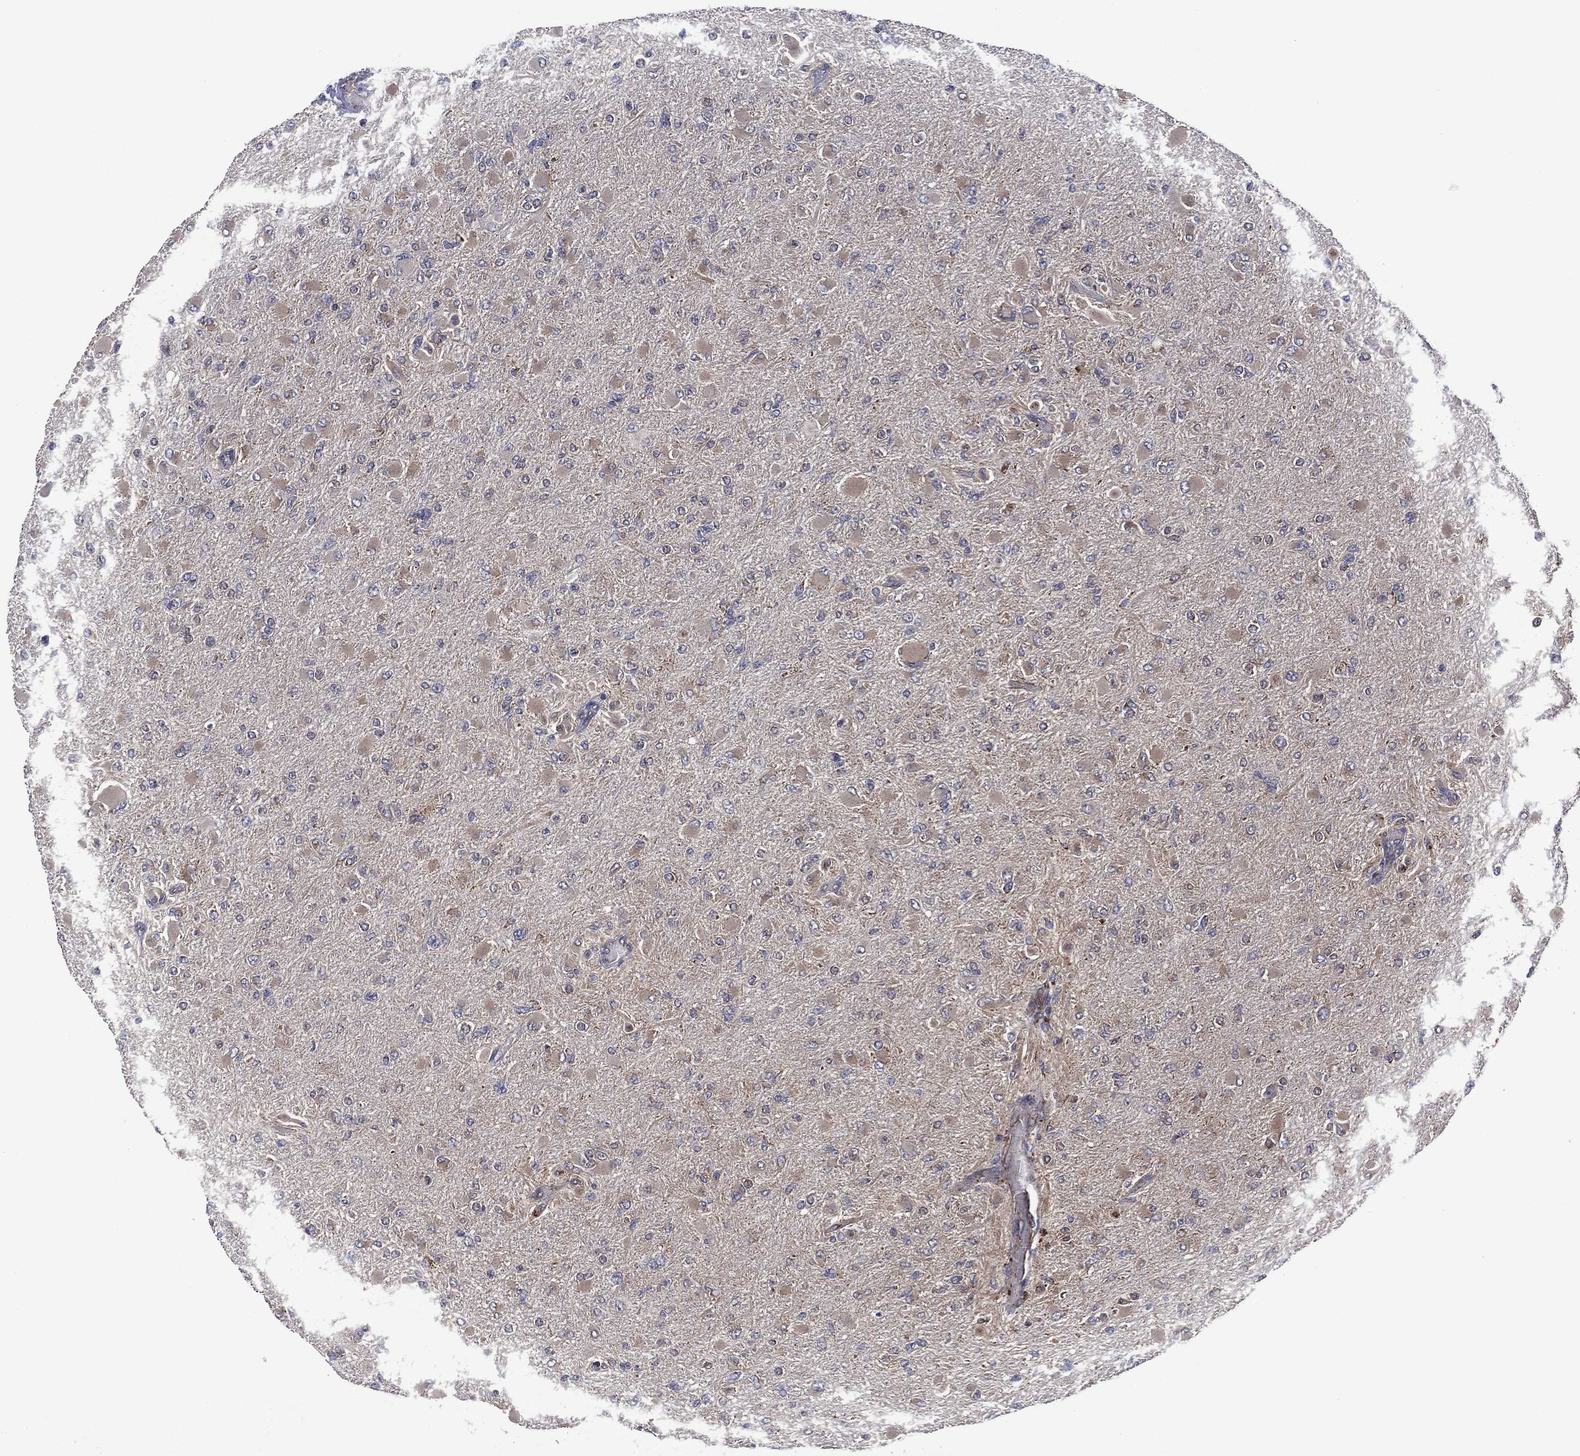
{"staining": {"intensity": "weak", "quantity": "25%-75%", "location": "cytoplasmic/membranous"}, "tissue": "glioma", "cell_type": "Tumor cells", "image_type": "cancer", "snomed": [{"axis": "morphology", "description": "Glioma, malignant, High grade"}, {"axis": "topography", "description": "Cerebral cortex"}], "caption": "Immunohistochemical staining of glioma displays low levels of weak cytoplasmic/membranous protein positivity in about 25%-75% of tumor cells.", "gene": "HTD2", "patient": {"sex": "female", "age": 36}}